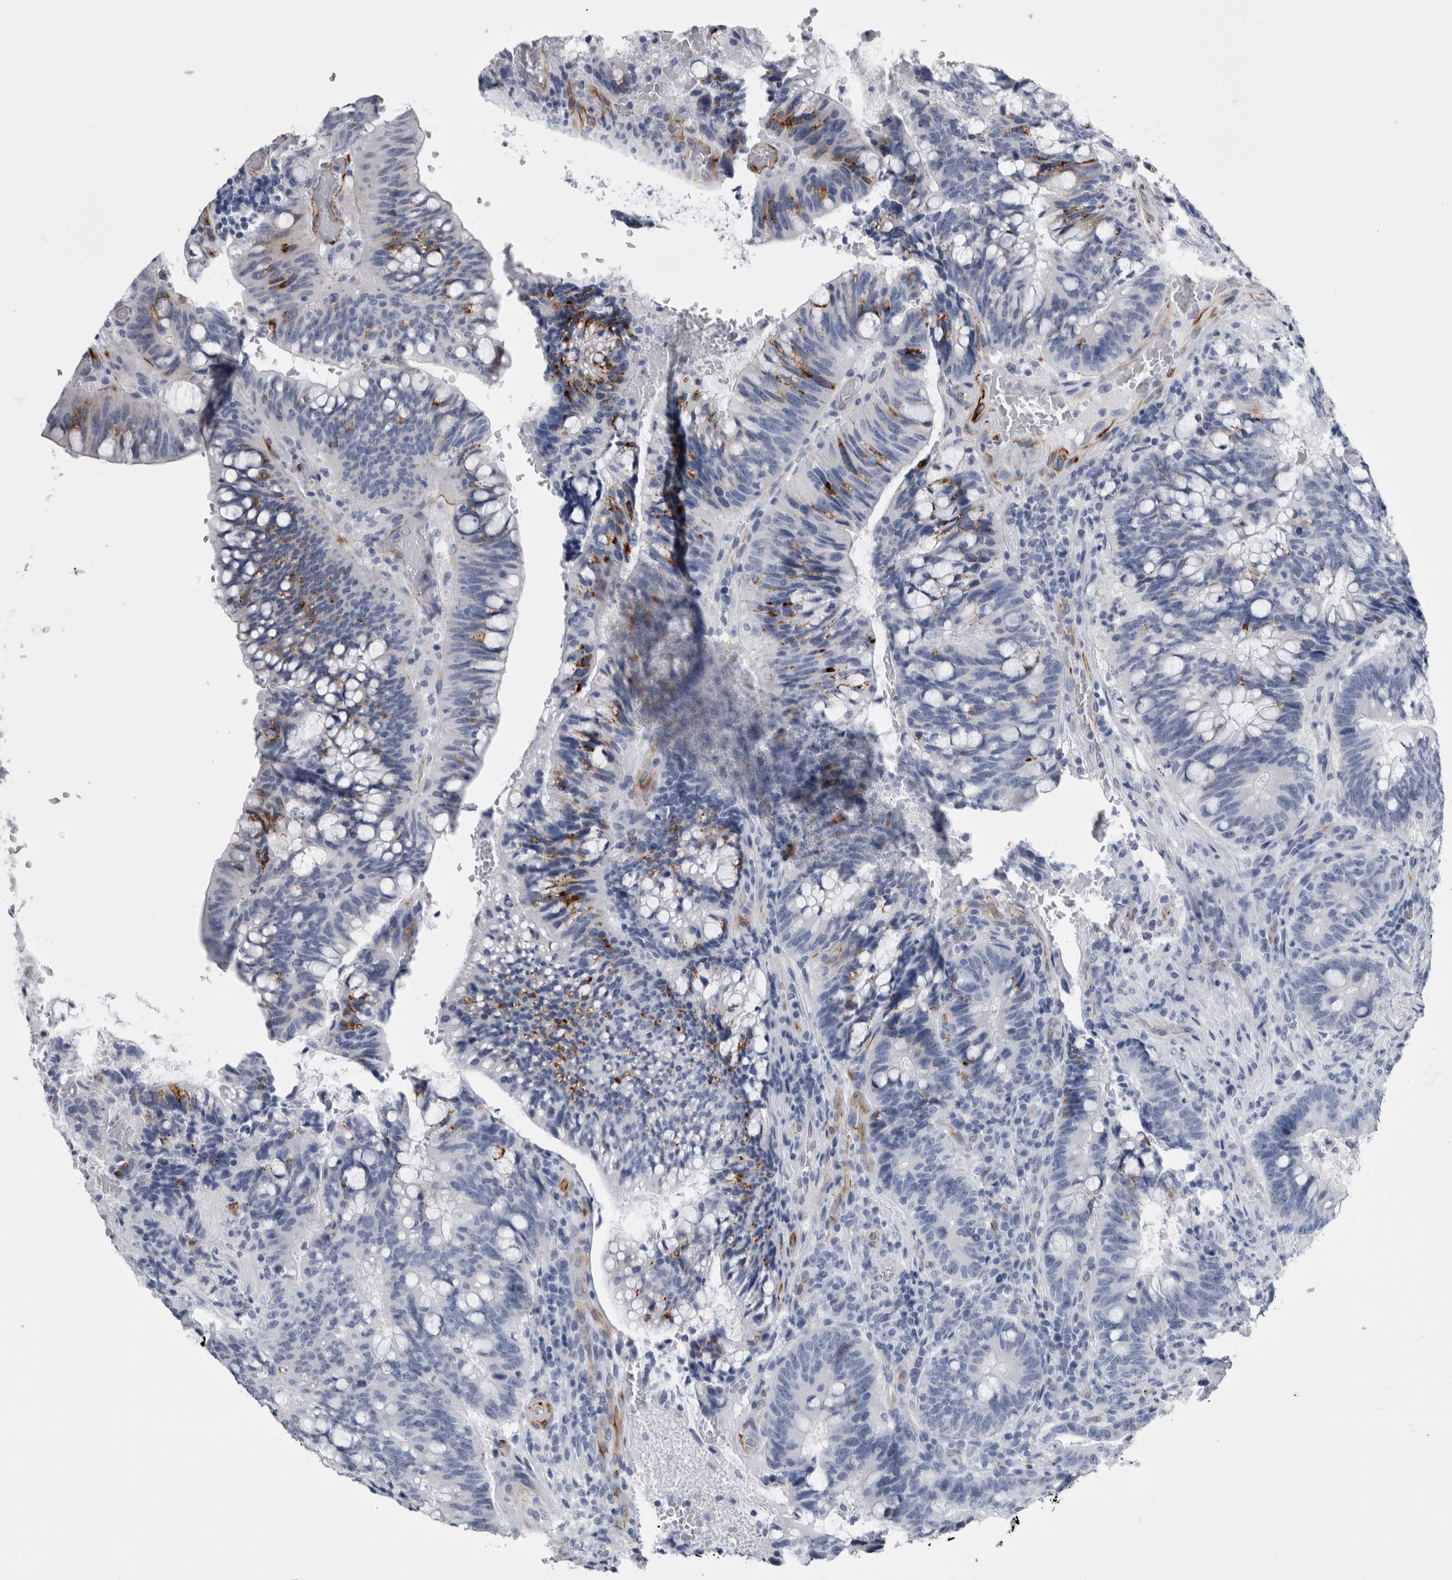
{"staining": {"intensity": "moderate", "quantity": "<25%", "location": "cytoplasmic/membranous"}, "tissue": "colorectal cancer", "cell_type": "Tumor cells", "image_type": "cancer", "snomed": [{"axis": "morphology", "description": "Adenocarcinoma, NOS"}, {"axis": "topography", "description": "Colon"}], "caption": "Immunohistochemistry (IHC) (DAB (3,3'-diaminobenzidine)) staining of colorectal adenocarcinoma exhibits moderate cytoplasmic/membranous protein positivity in approximately <25% of tumor cells.", "gene": "VWDE", "patient": {"sex": "female", "age": 66}}